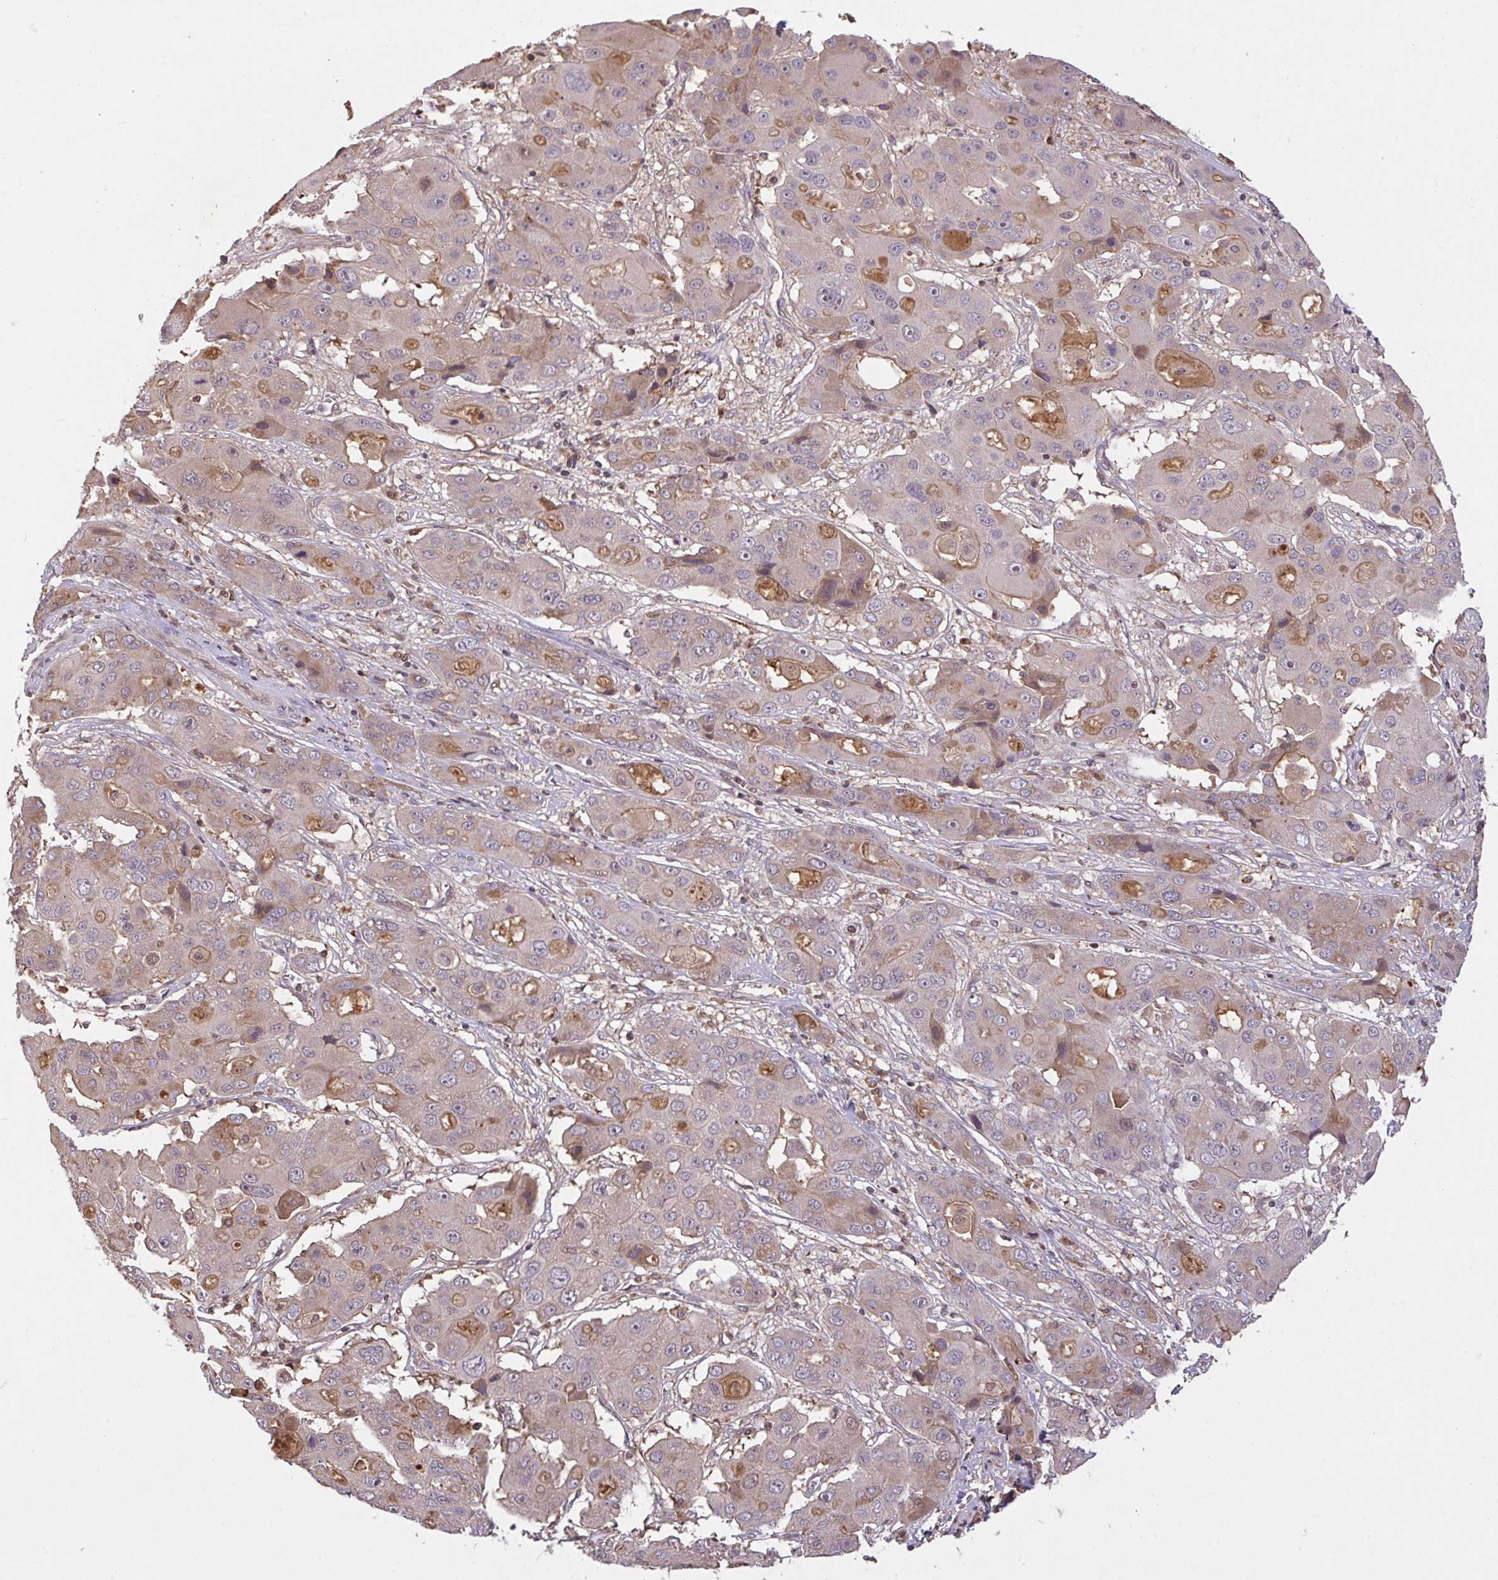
{"staining": {"intensity": "weak", "quantity": "25%-75%", "location": "cytoplasmic/membranous,nuclear"}, "tissue": "liver cancer", "cell_type": "Tumor cells", "image_type": "cancer", "snomed": [{"axis": "morphology", "description": "Cholangiocarcinoma"}, {"axis": "topography", "description": "Liver"}], "caption": "There is low levels of weak cytoplasmic/membranous and nuclear staining in tumor cells of cholangiocarcinoma (liver), as demonstrated by immunohistochemical staining (brown color).", "gene": "FCER1A", "patient": {"sex": "male", "age": 67}}